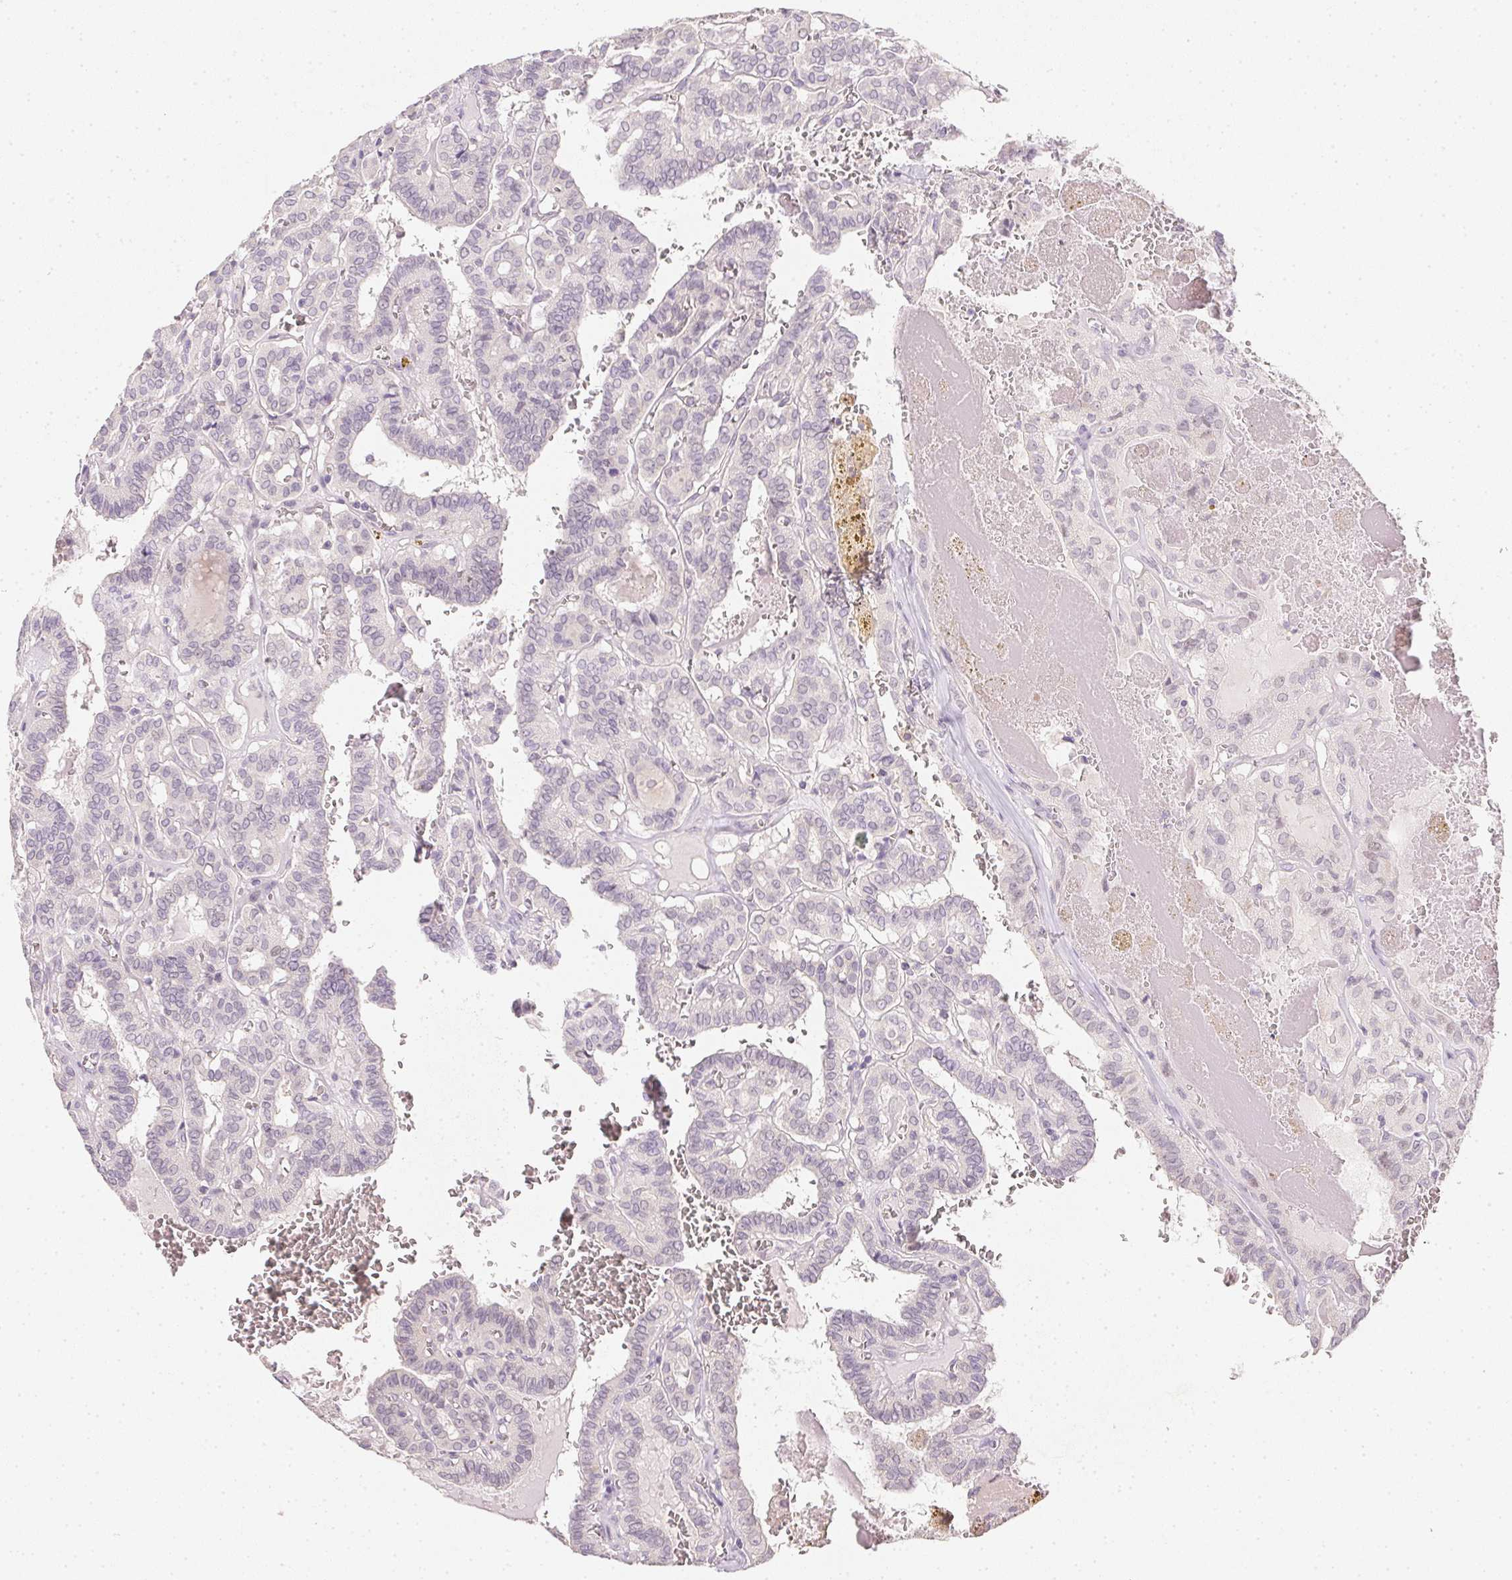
{"staining": {"intensity": "negative", "quantity": "none", "location": "none"}, "tissue": "thyroid cancer", "cell_type": "Tumor cells", "image_type": "cancer", "snomed": [{"axis": "morphology", "description": "Papillary adenocarcinoma, NOS"}, {"axis": "topography", "description": "Thyroid gland"}], "caption": "The immunohistochemistry (IHC) histopathology image has no significant expression in tumor cells of papillary adenocarcinoma (thyroid) tissue. Brightfield microscopy of immunohistochemistry (IHC) stained with DAB (brown) and hematoxylin (blue), captured at high magnification.", "gene": "ZBBX", "patient": {"sex": "female", "age": 21}}